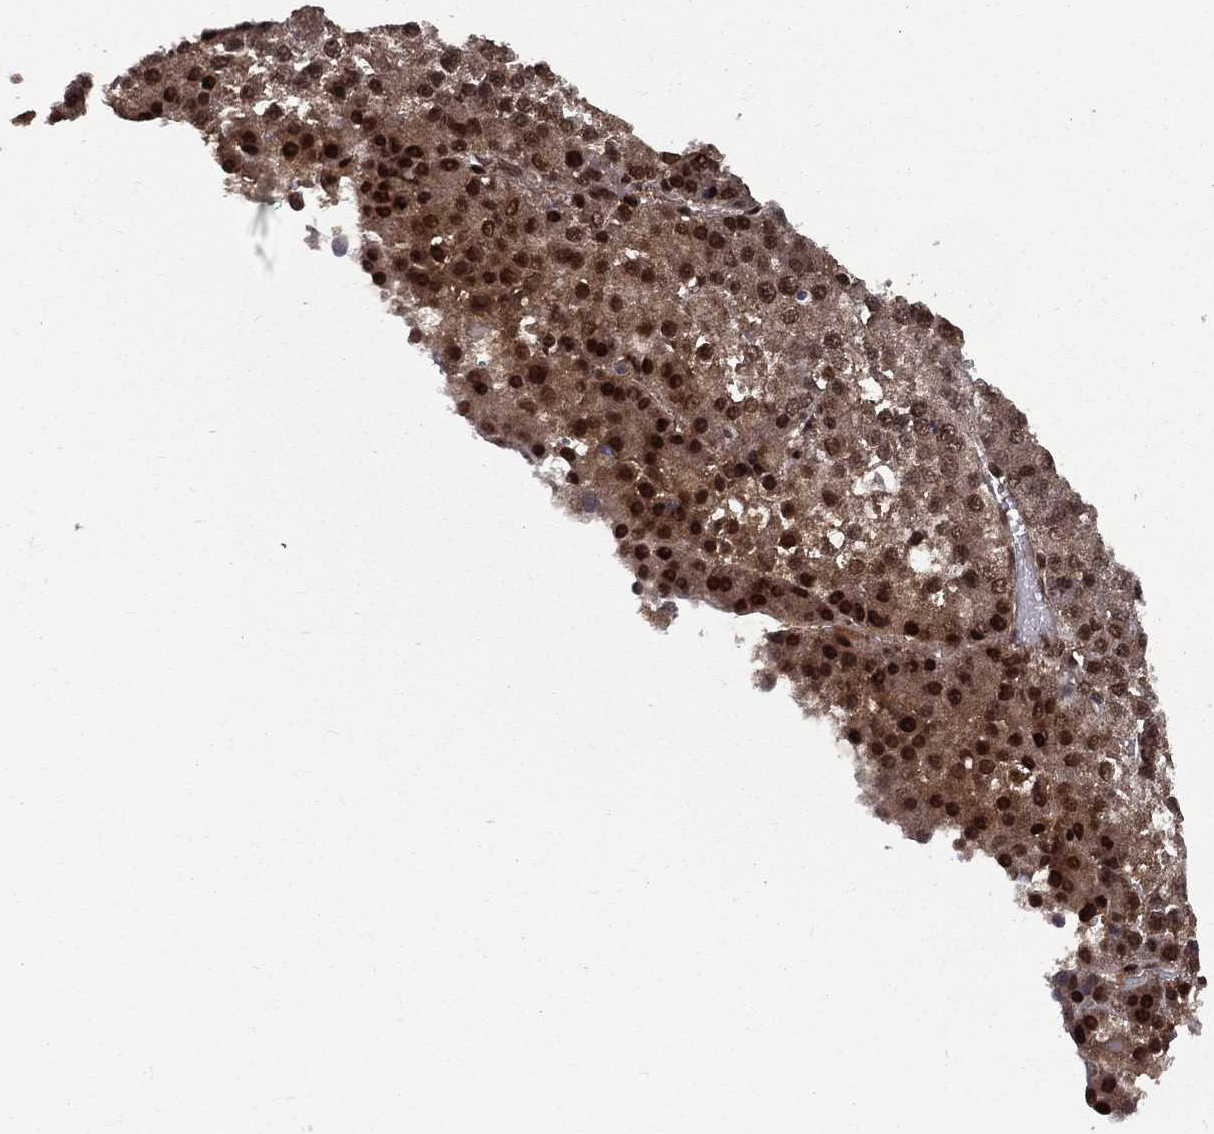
{"staining": {"intensity": "strong", "quantity": "<25%", "location": "nuclear"}, "tissue": "liver cancer", "cell_type": "Tumor cells", "image_type": "cancer", "snomed": [{"axis": "morphology", "description": "Carcinoma, Hepatocellular, NOS"}, {"axis": "topography", "description": "Liver"}], "caption": "Immunohistochemical staining of human liver cancer (hepatocellular carcinoma) demonstrates medium levels of strong nuclear expression in approximately <25% of tumor cells.", "gene": "CARM1", "patient": {"sex": "female", "age": 73}}